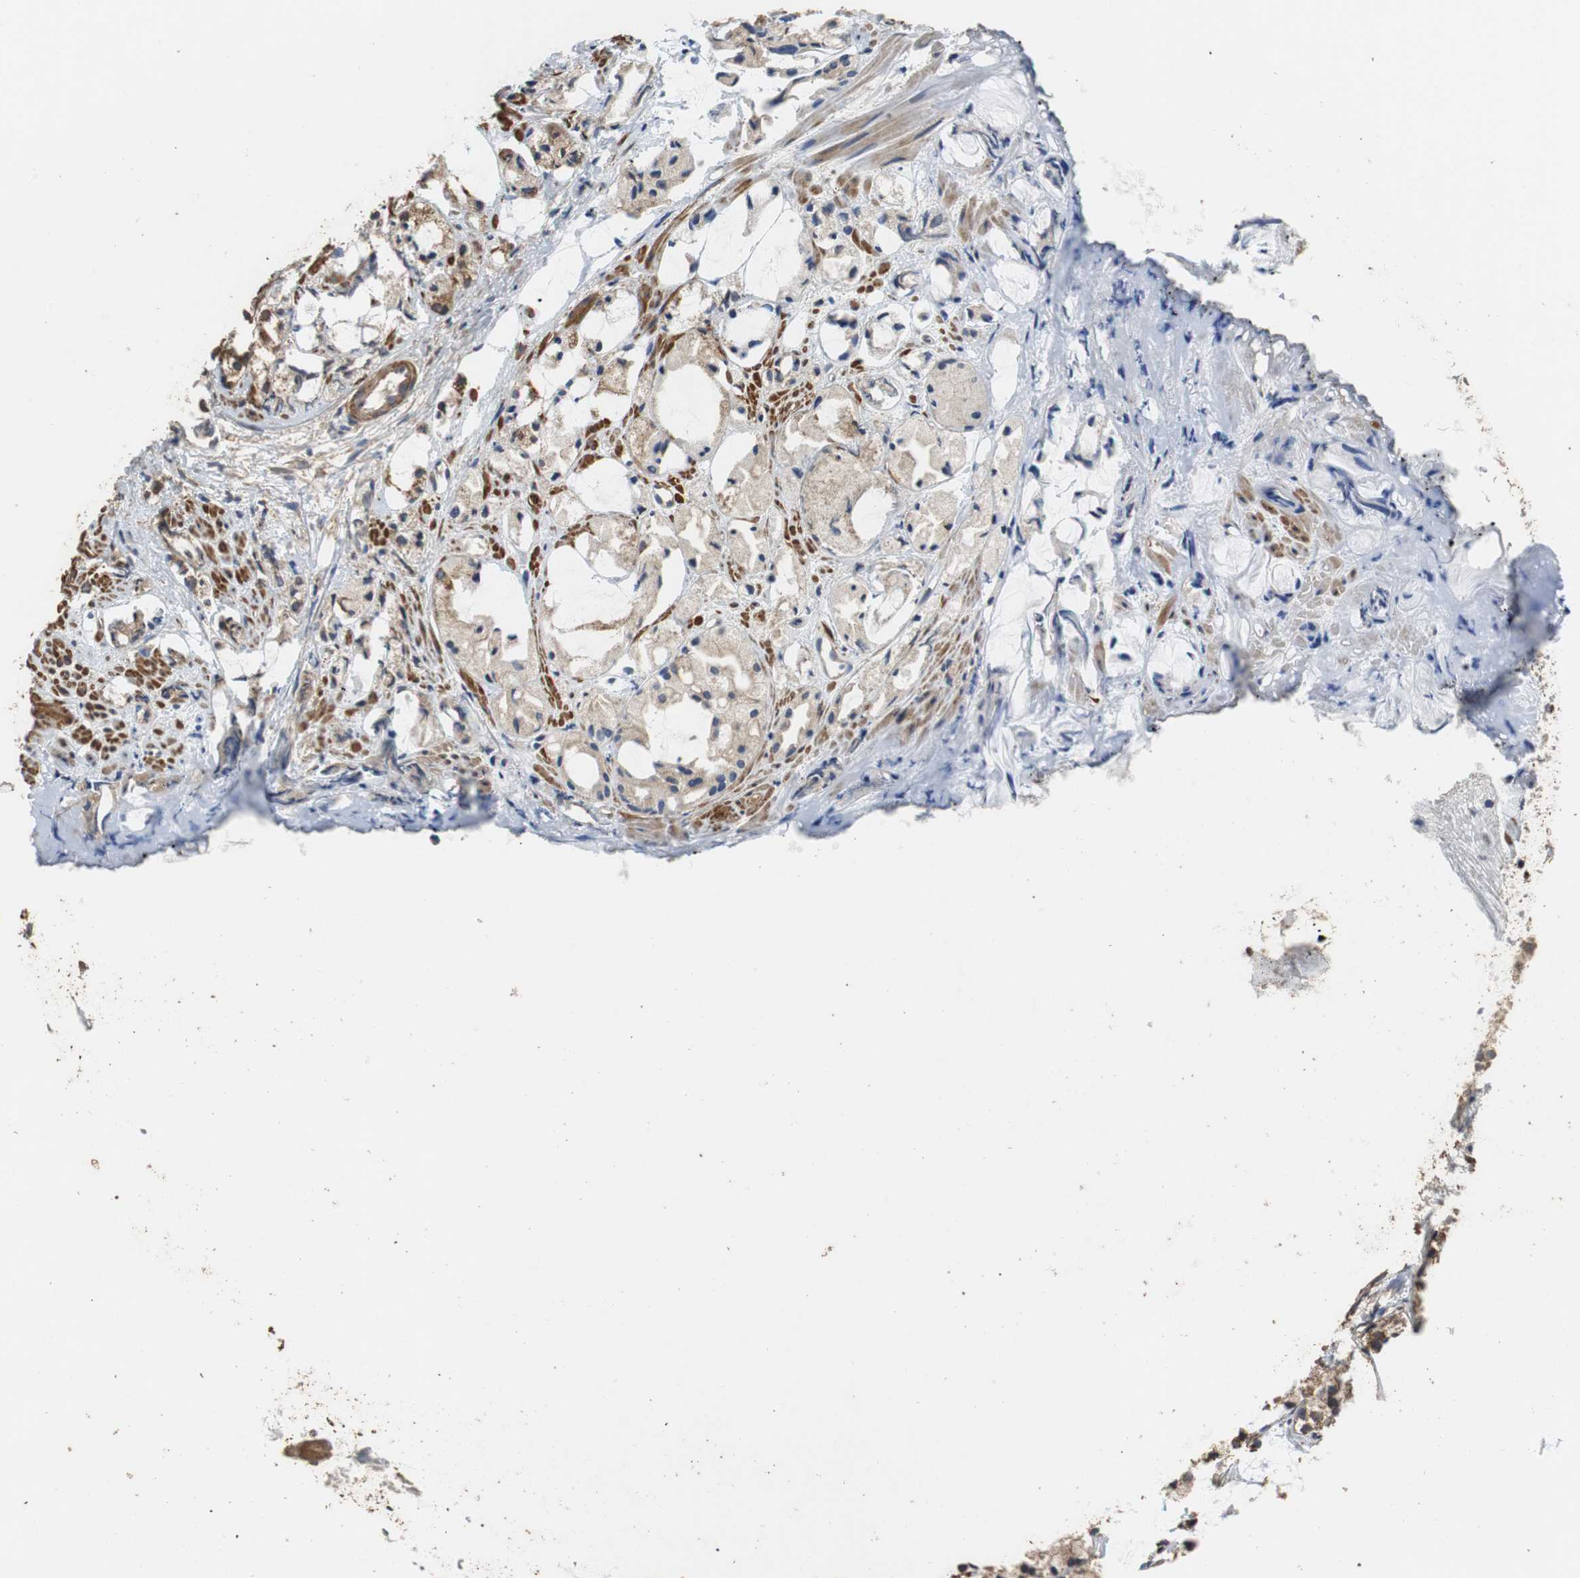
{"staining": {"intensity": "weak", "quantity": "25%-75%", "location": "cytoplasmic/membranous"}, "tissue": "prostate cancer", "cell_type": "Tumor cells", "image_type": "cancer", "snomed": [{"axis": "morphology", "description": "Adenocarcinoma, High grade"}, {"axis": "topography", "description": "Prostate"}], "caption": "About 25%-75% of tumor cells in prostate cancer show weak cytoplasmic/membranous protein positivity as visualized by brown immunohistochemical staining.", "gene": "HMGCL", "patient": {"sex": "male", "age": 85}}